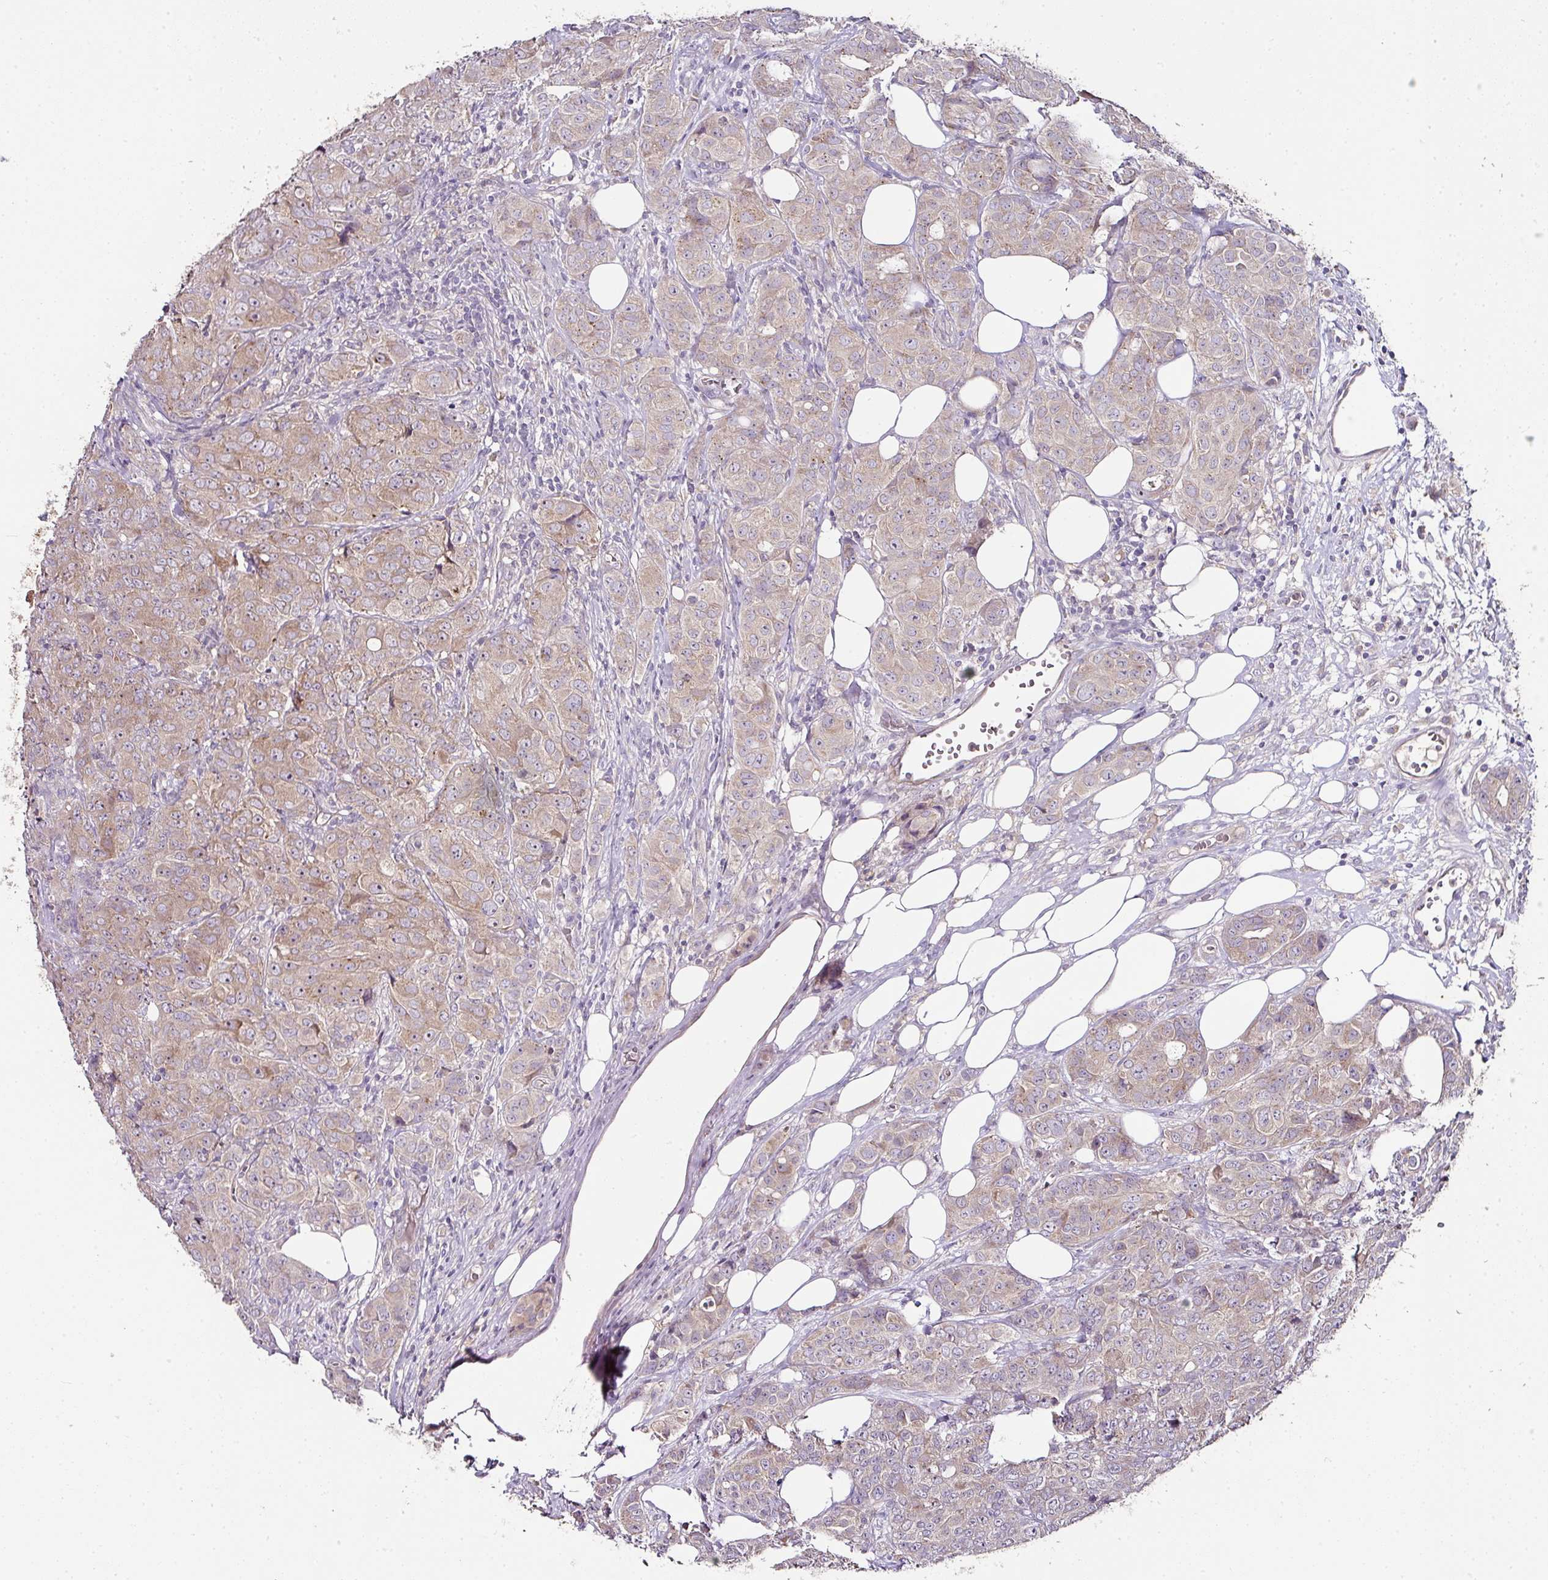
{"staining": {"intensity": "weak", "quantity": "25%-75%", "location": "cytoplasmic/membranous"}, "tissue": "breast cancer", "cell_type": "Tumor cells", "image_type": "cancer", "snomed": [{"axis": "morphology", "description": "Duct carcinoma"}, {"axis": "topography", "description": "Breast"}], "caption": "Infiltrating ductal carcinoma (breast) tissue shows weak cytoplasmic/membranous positivity in approximately 25%-75% of tumor cells, visualized by immunohistochemistry.", "gene": "SKIC2", "patient": {"sex": "female", "age": 43}}